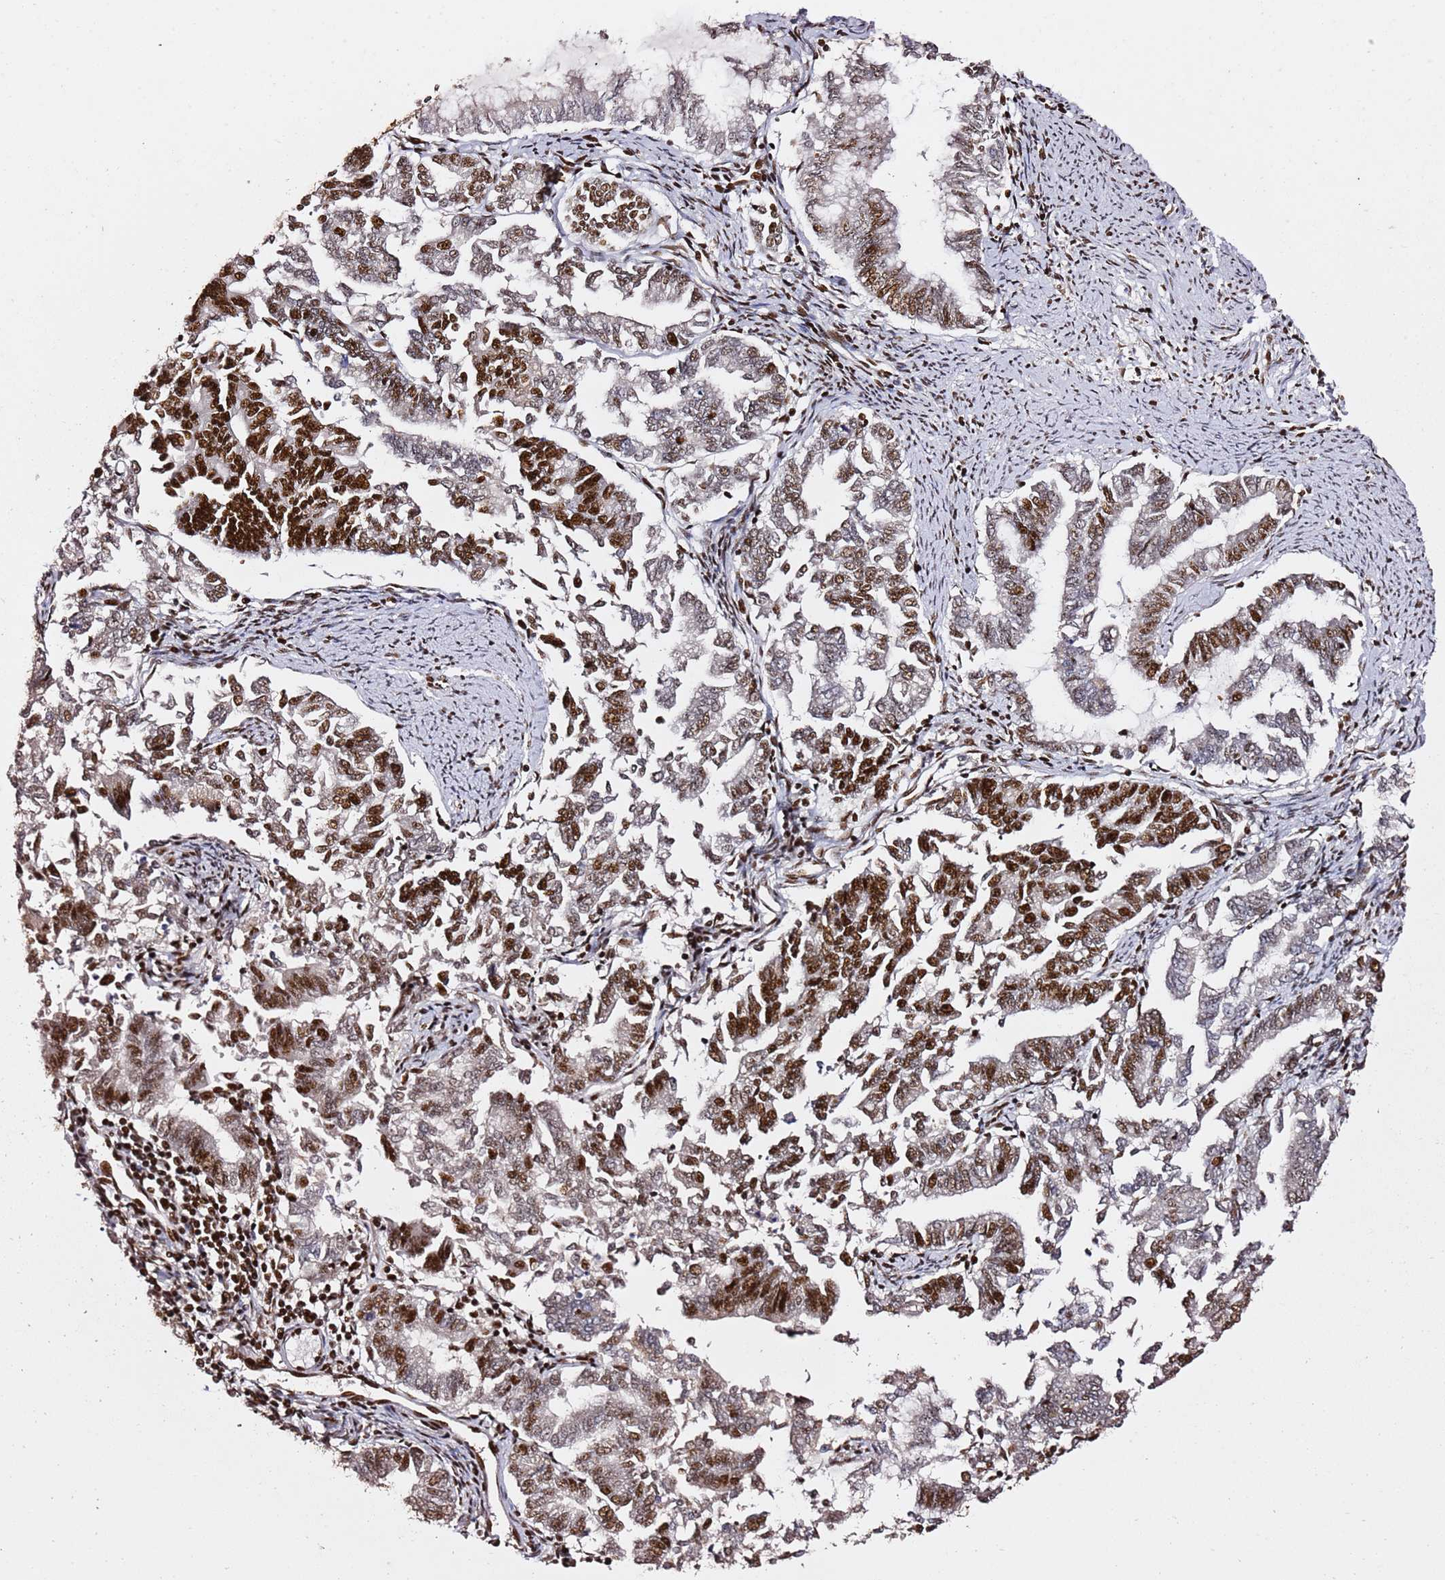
{"staining": {"intensity": "strong", "quantity": "25%-75%", "location": "nuclear"}, "tissue": "endometrial cancer", "cell_type": "Tumor cells", "image_type": "cancer", "snomed": [{"axis": "morphology", "description": "Adenocarcinoma, NOS"}, {"axis": "topography", "description": "Endometrium"}], "caption": "Immunohistochemical staining of endometrial adenocarcinoma shows high levels of strong nuclear expression in approximately 25%-75% of tumor cells.", "gene": "C6orf226", "patient": {"sex": "female", "age": 79}}